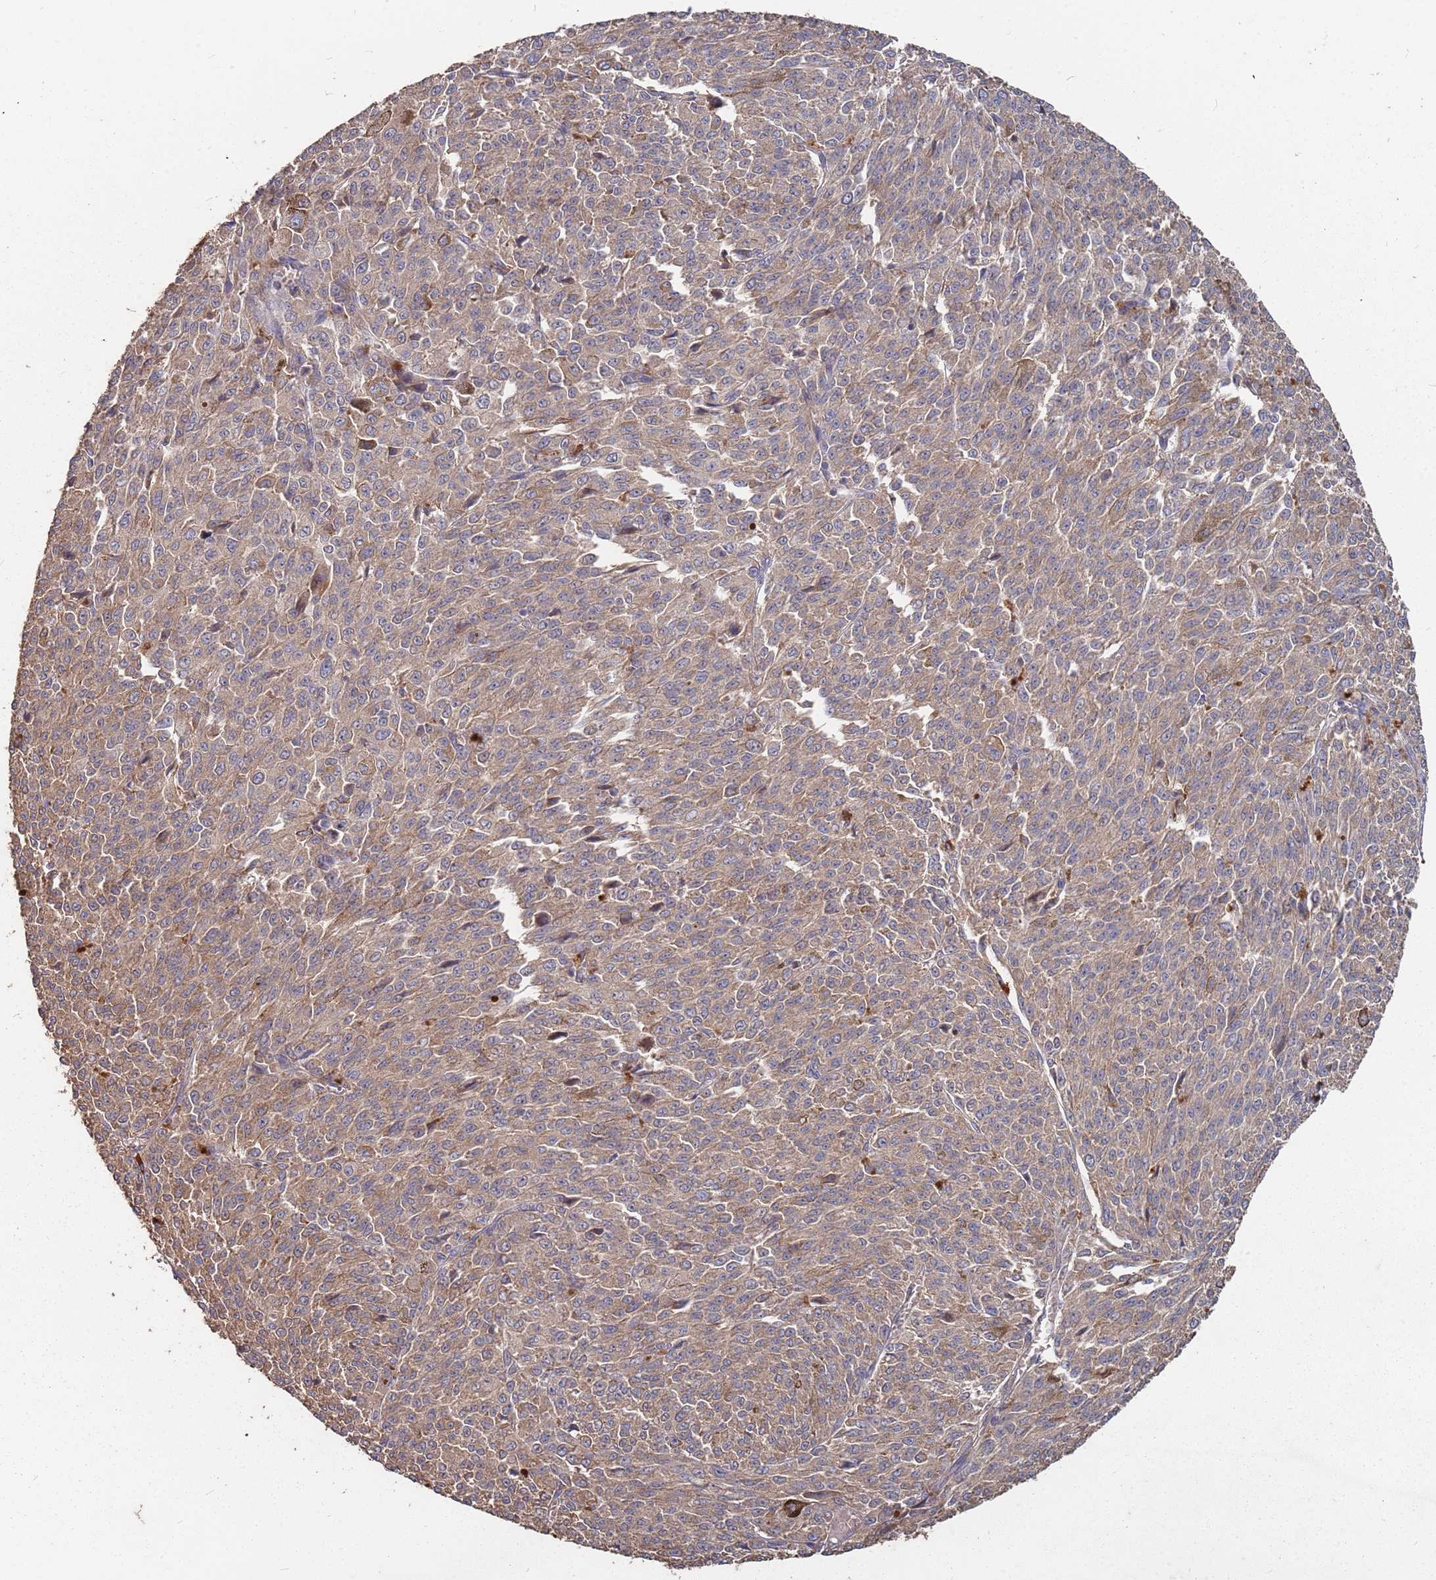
{"staining": {"intensity": "moderate", "quantity": ">75%", "location": "cytoplasmic/membranous"}, "tissue": "melanoma", "cell_type": "Tumor cells", "image_type": "cancer", "snomed": [{"axis": "morphology", "description": "Malignant melanoma, NOS"}, {"axis": "topography", "description": "Skin"}], "caption": "There is medium levels of moderate cytoplasmic/membranous expression in tumor cells of melanoma, as demonstrated by immunohistochemical staining (brown color).", "gene": "ATG5", "patient": {"sex": "female", "age": 52}}